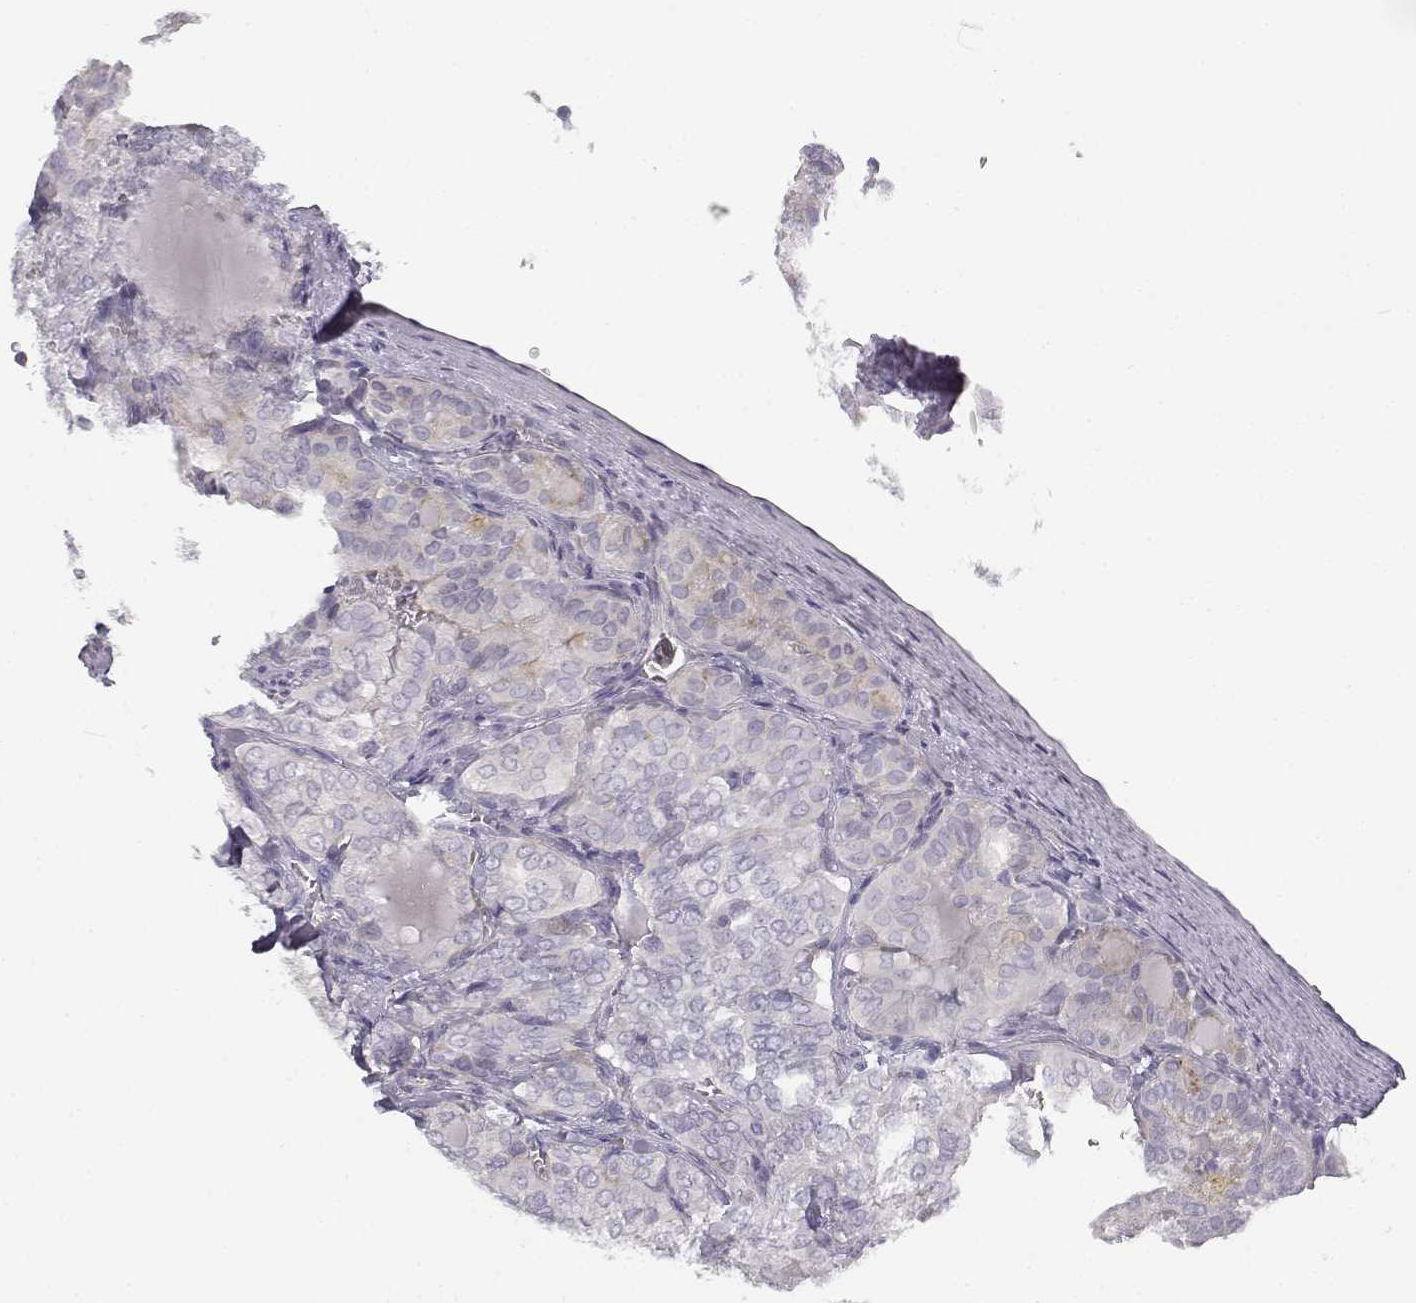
{"staining": {"intensity": "negative", "quantity": "none", "location": "none"}, "tissue": "thyroid cancer", "cell_type": "Tumor cells", "image_type": "cancer", "snomed": [{"axis": "morphology", "description": "Papillary adenocarcinoma, NOS"}, {"axis": "topography", "description": "Thyroid gland"}], "caption": "Immunohistochemistry (IHC) image of human papillary adenocarcinoma (thyroid) stained for a protein (brown), which demonstrates no positivity in tumor cells.", "gene": "MYCBPAP", "patient": {"sex": "female", "age": 41}}